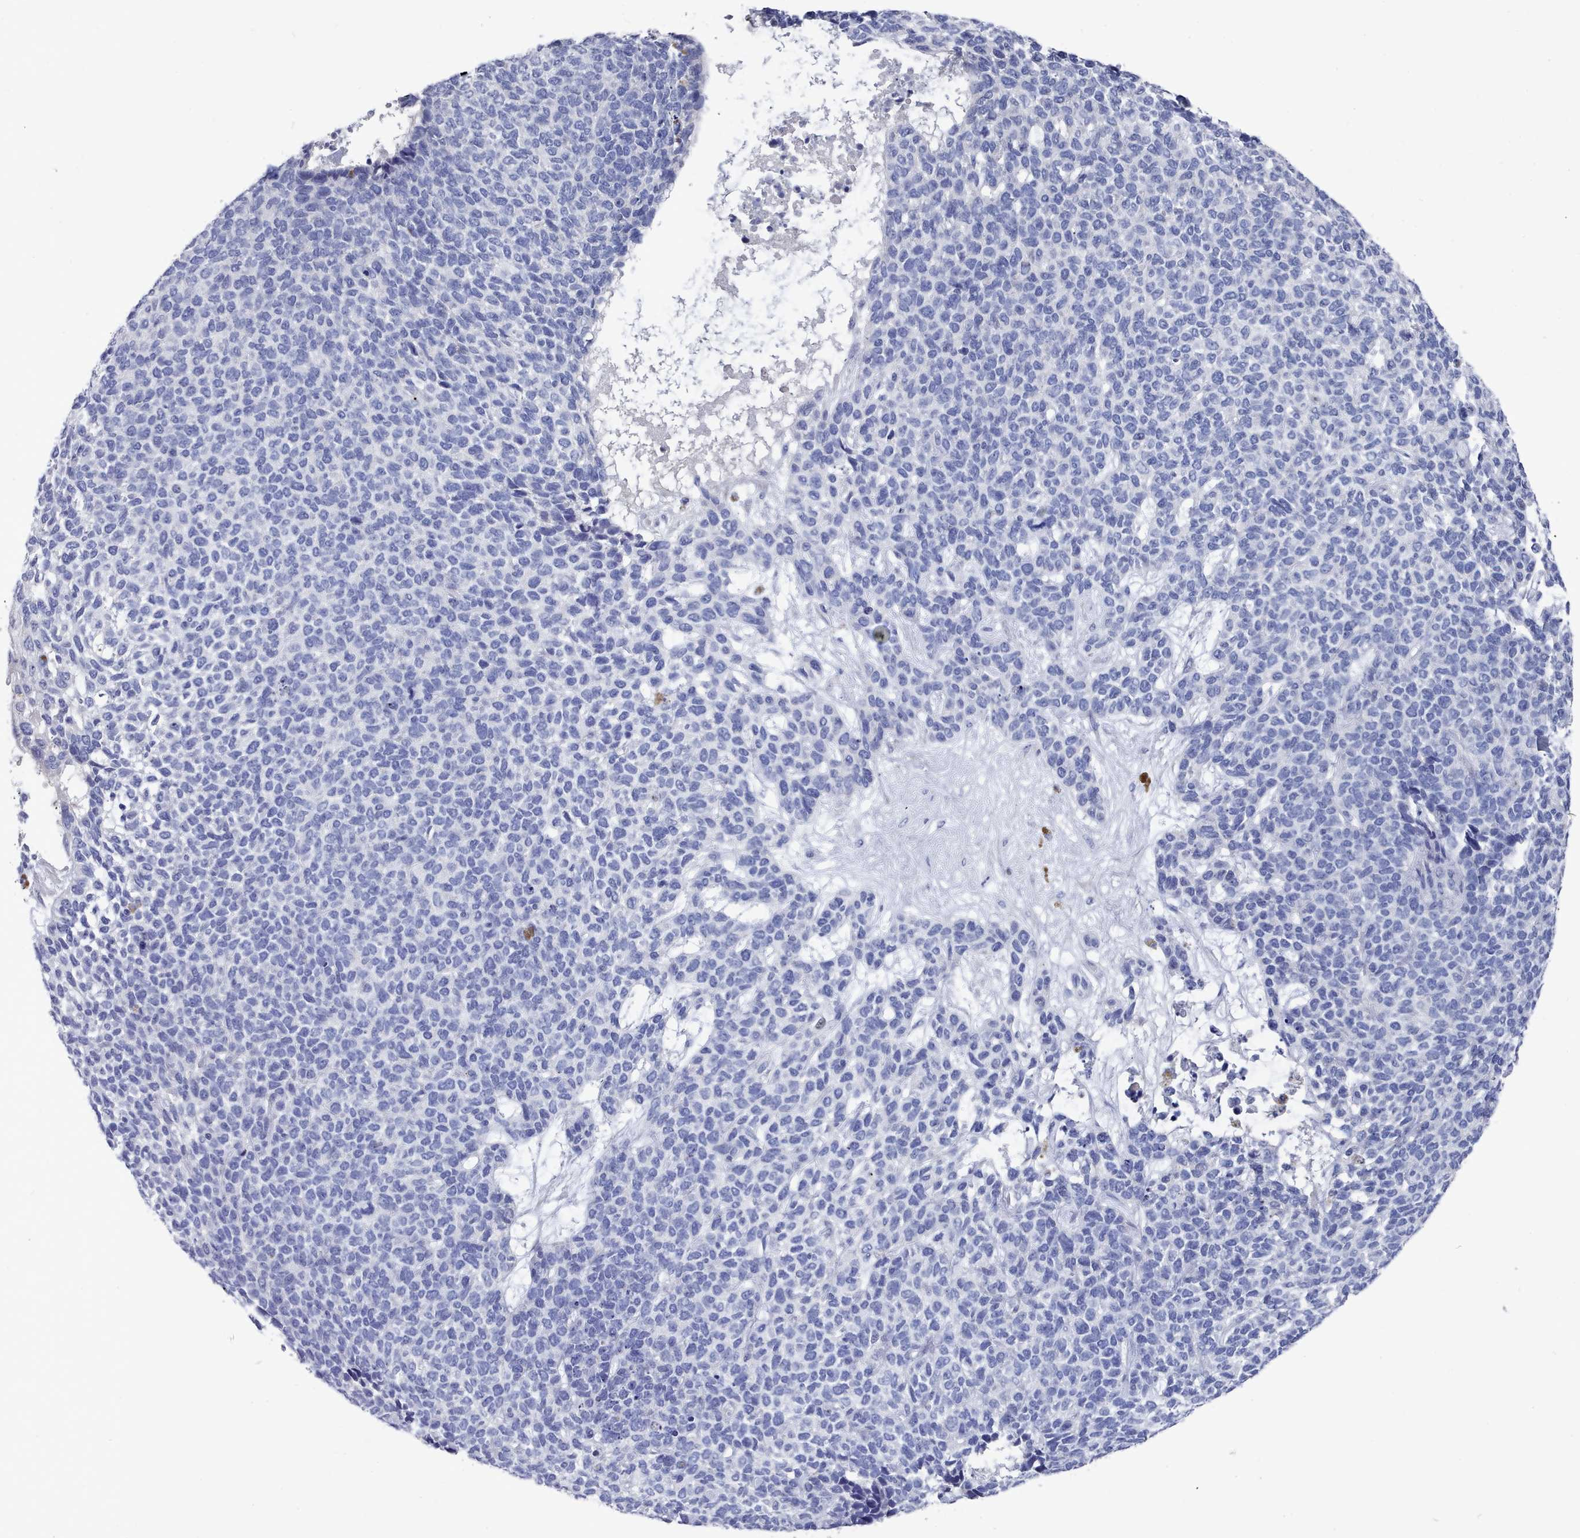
{"staining": {"intensity": "negative", "quantity": "none", "location": "none"}, "tissue": "skin cancer", "cell_type": "Tumor cells", "image_type": "cancer", "snomed": [{"axis": "morphology", "description": "Basal cell carcinoma"}, {"axis": "topography", "description": "Skin"}], "caption": "An immunohistochemistry (IHC) image of basal cell carcinoma (skin) is shown. There is no staining in tumor cells of basal cell carcinoma (skin). The staining was performed using DAB to visualize the protein expression in brown, while the nuclei were stained in blue with hematoxylin (Magnification: 20x).", "gene": "ACAD11", "patient": {"sex": "female", "age": 84}}